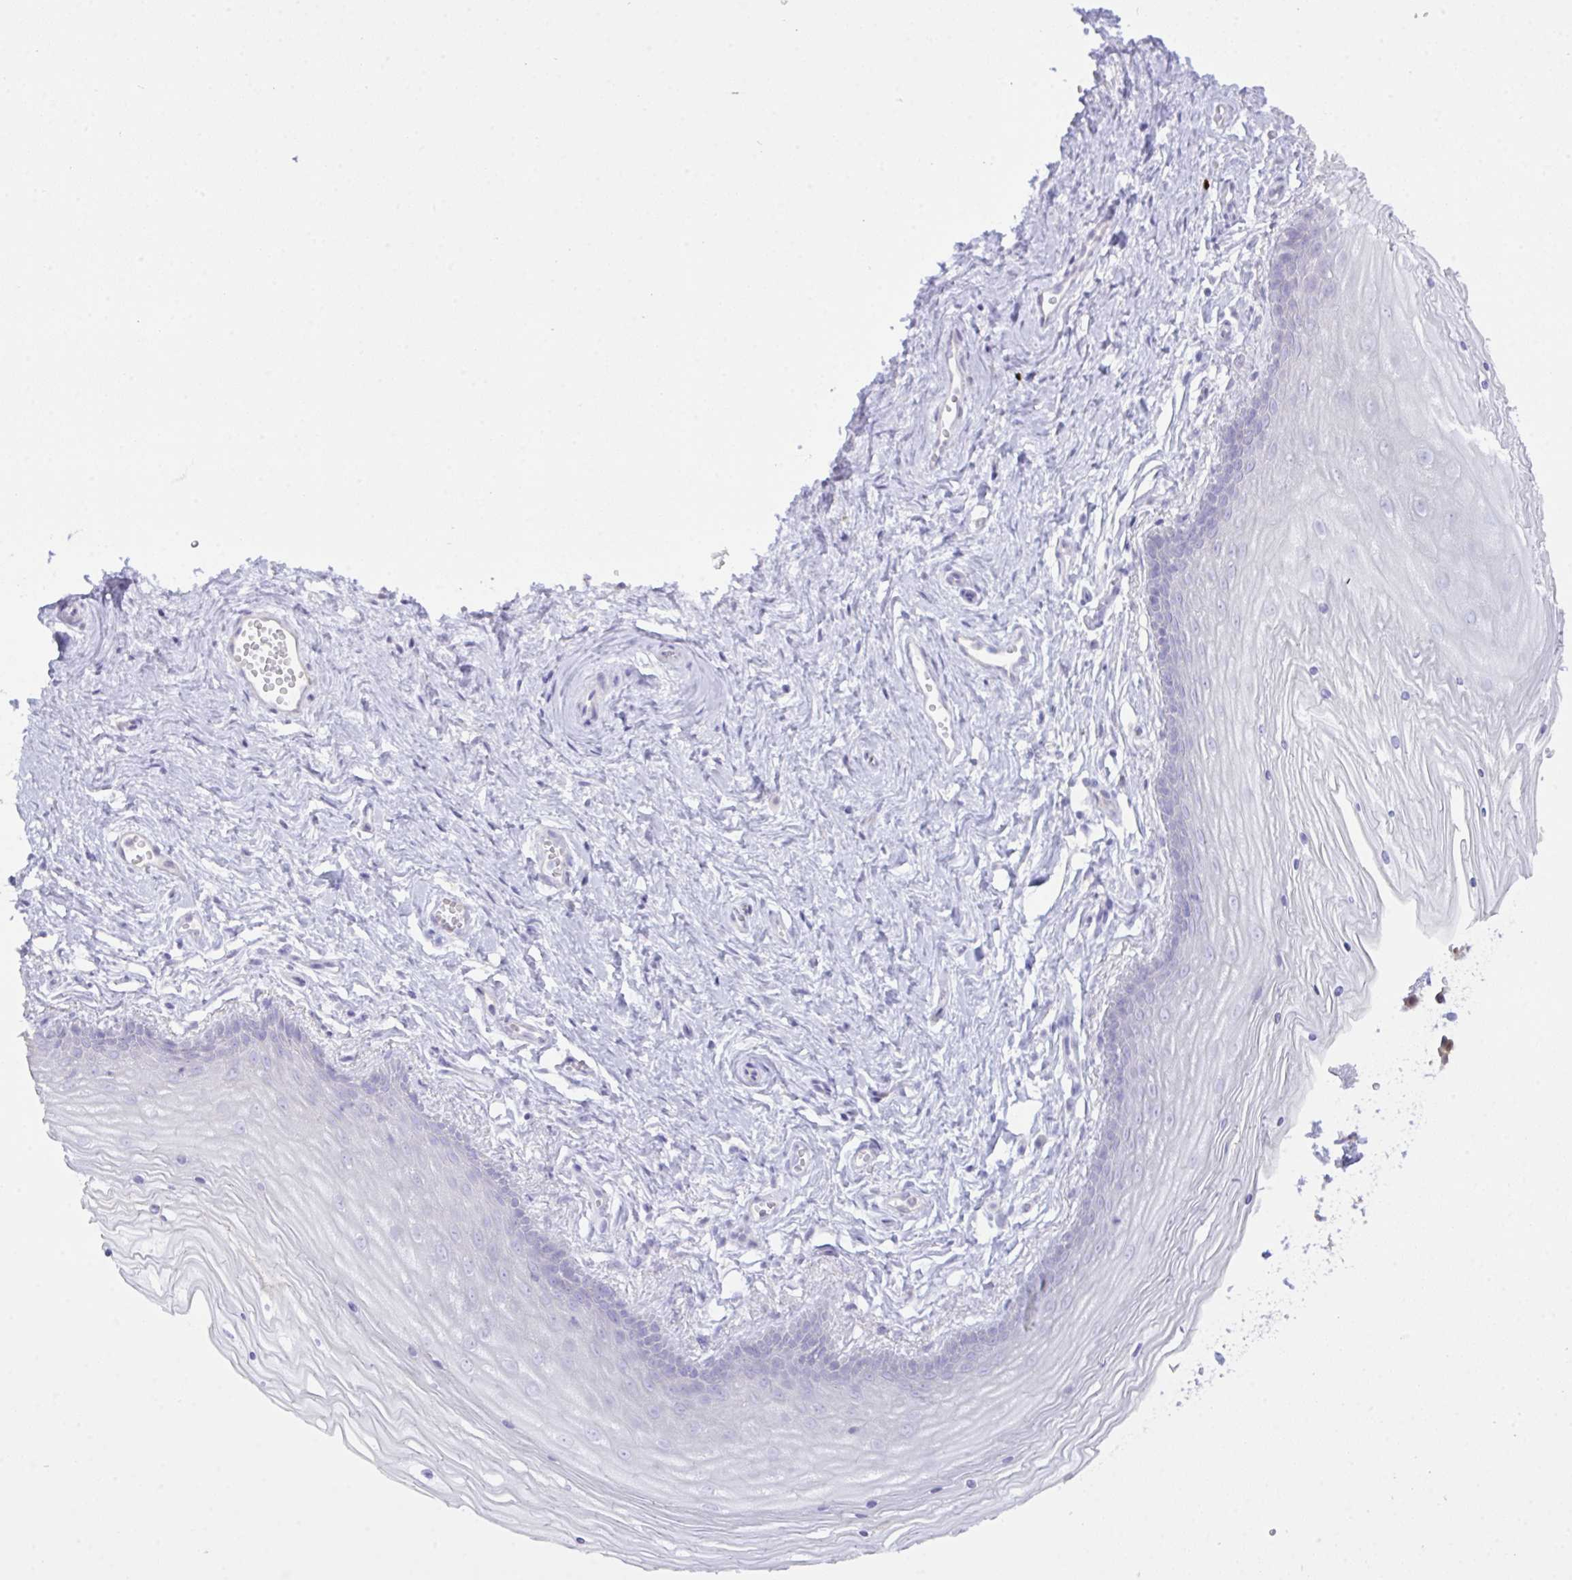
{"staining": {"intensity": "moderate", "quantity": "<25%", "location": "nuclear"}, "tissue": "vagina", "cell_type": "Squamous epithelial cells", "image_type": "normal", "snomed": [{"axis": "morphology", "description": "Normal tissue, NOS"}, {"axis": "topography", "description": "Vagina"}], "caption": "Vagina stained for a protein exhibits moderate nuclear positivity in squamous epithelial cells. (Brightfield microscopy of DAB IHC at high magnification).", "gene": "CST11", "patient": {"sex": "female", "age": 38}}